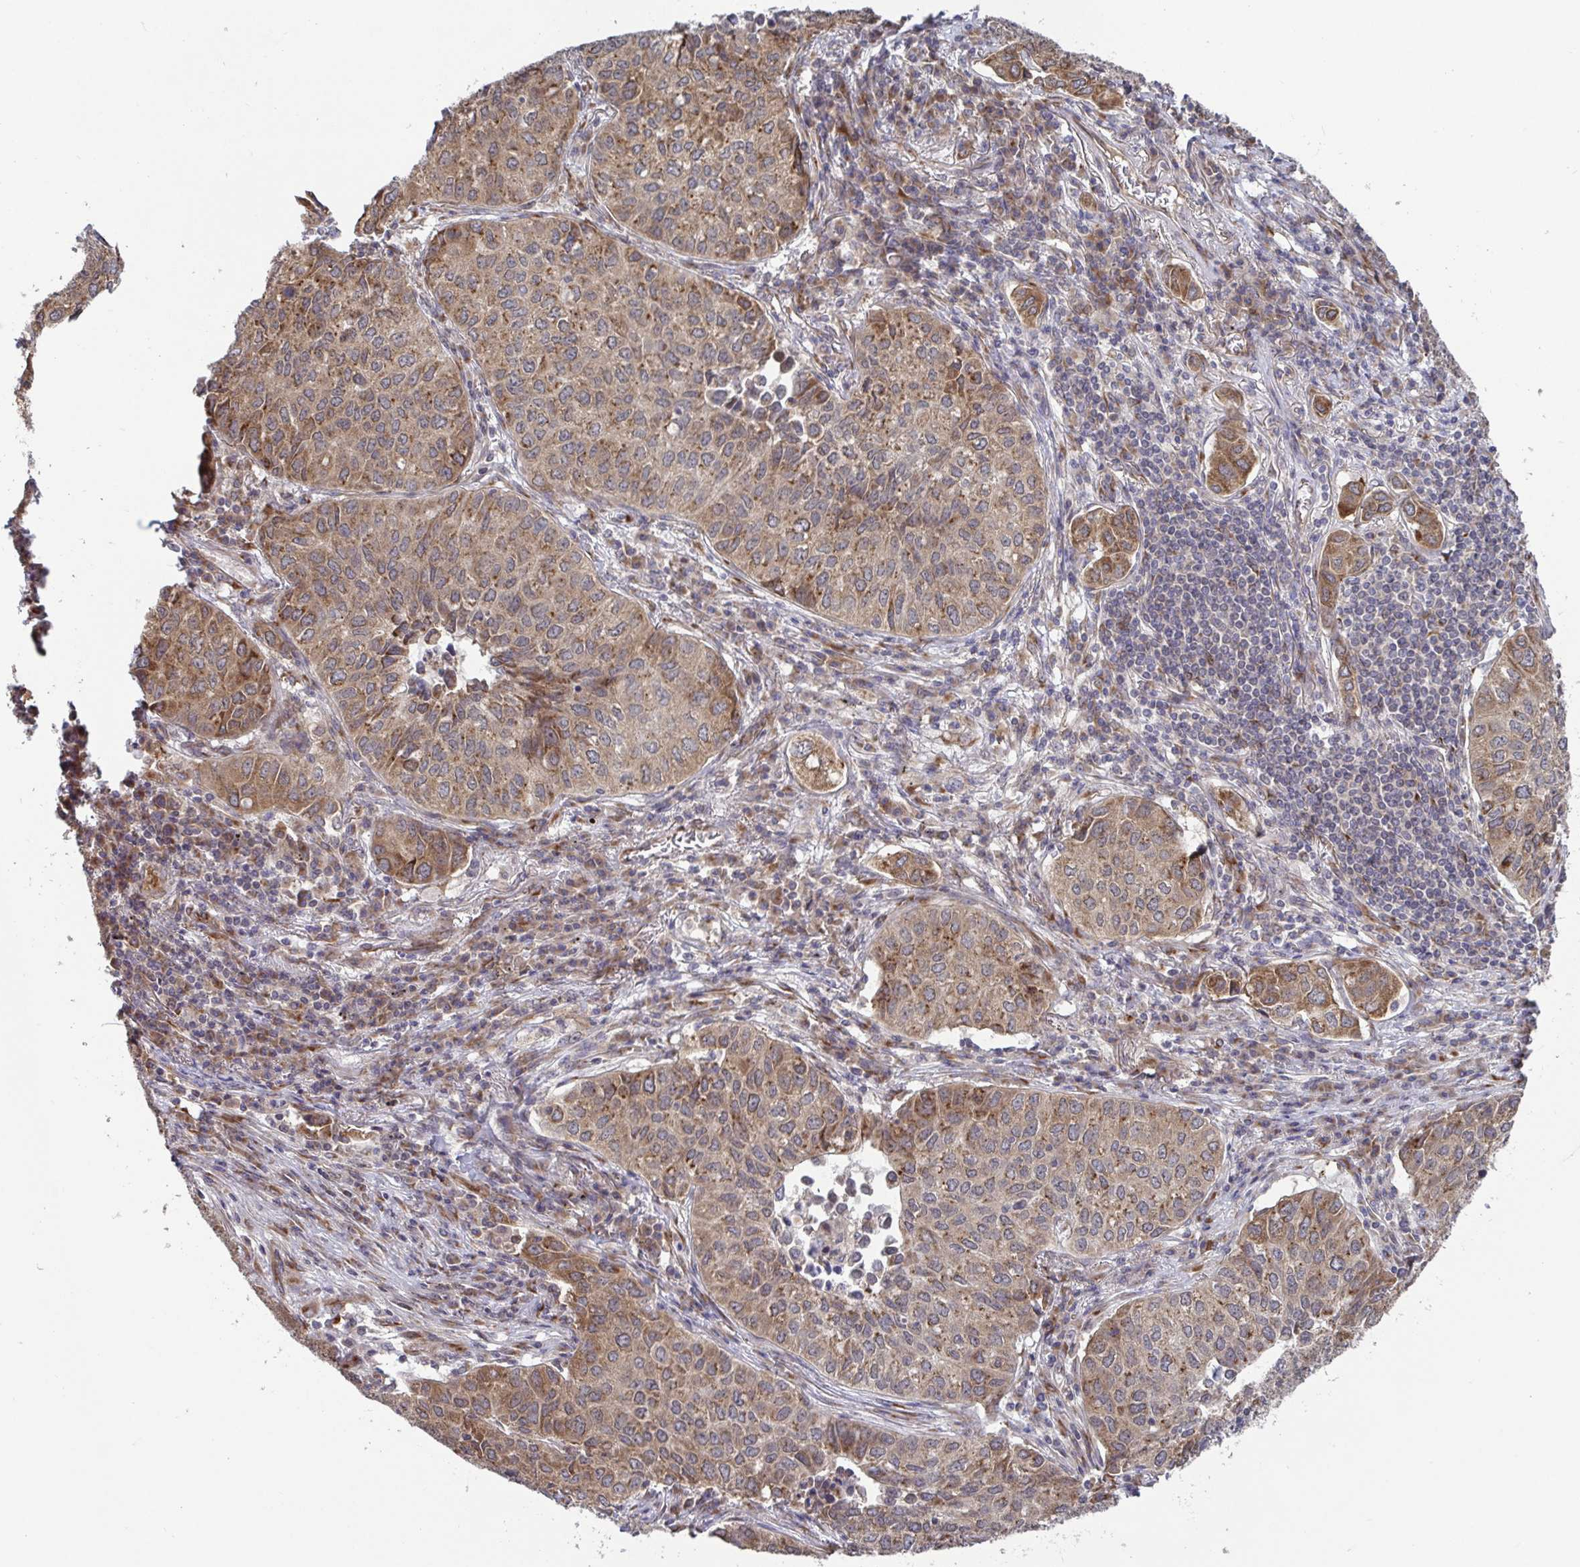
{"staining": {"intensity": "moderate", "quantity": ">75%", "location": "cytoplasmic/membranous"}, "tissue": "lung cancer", "cell_type": "Tumor cells", "image_type": "cancer", "snomed": [{"axis": "morphology", "description": "Adenocarcinoma, NOS"}, {"axis": "topography", "description": "Lung"}], "caption": "Moderate cytoplasmic/membranous expression for a protein is seen in approximately >75% of tumor cells of lung cancer using IHC.", "gene": "ATP5MJ", "patient": {"sex": "female", "age": 50}}